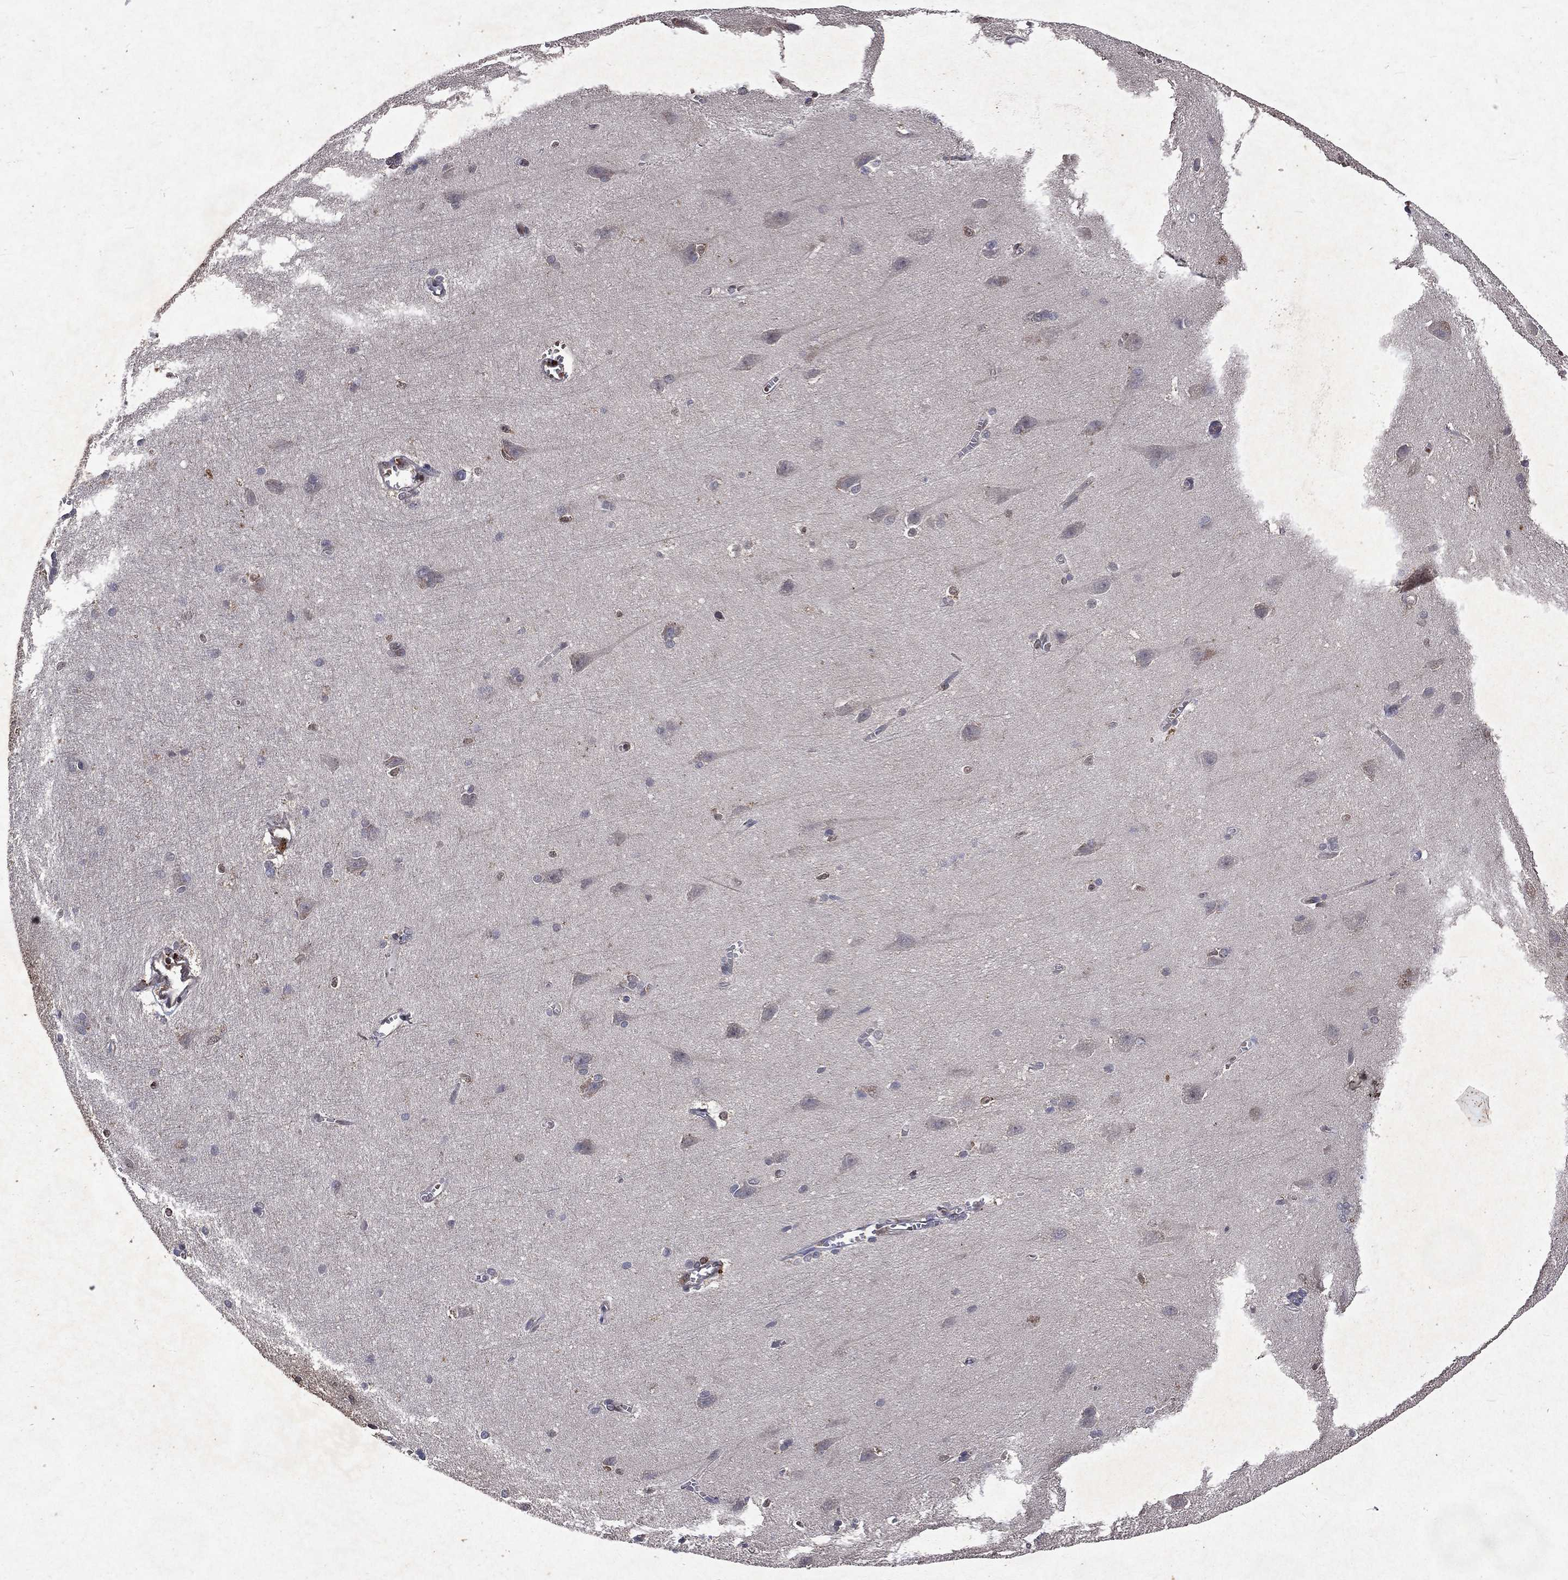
{"staining": {"intensity": "moderate", "quantity": "<25%", "location": "cytoplasmic/membranous"}, "tissue": "cerebral cortex", "cell_type": "Endothelial cells", "image_type": "normal", "snomed": [{"axis": "morphology", "description": "Normal tissue, NOS"}, {"axis": "topography", "description": "Cerebral cortex"}], "caption": "This image demonstrates immunohistochemistry (IHC) staining of unremarkable cerebral cortex, with low moderate cytoplasmic/membranous positivity in about <25% of endothelial cells.", "gene": "MTAP", "patient": {"sex": "male", "age": 37}}